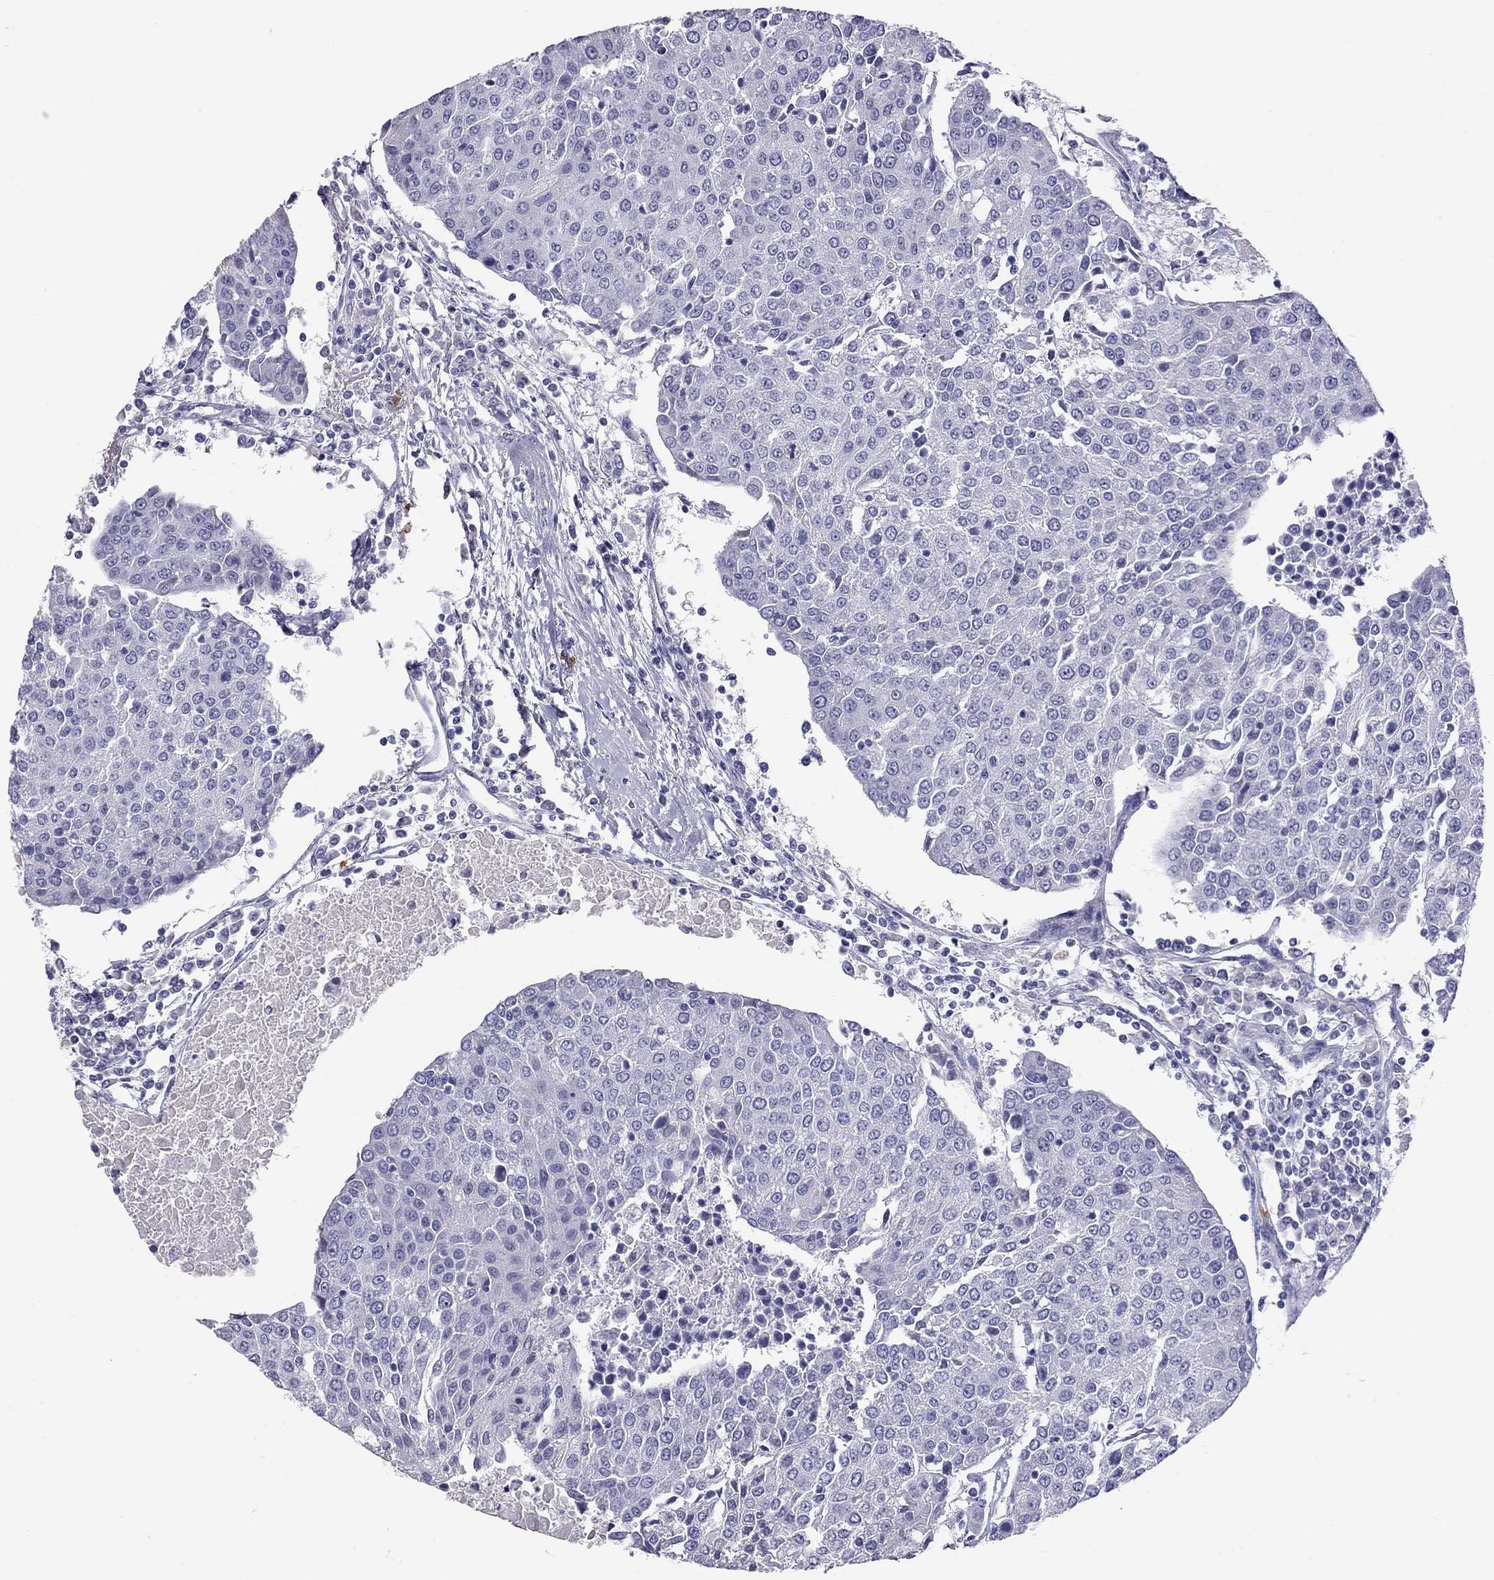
{"staining": {"intensity": "negative", "quantity": "none", "location": "none"}, "tissue": "urothelial cancer", "cell_type": "Tumor cells", "image_type": "cancer", "snomed": [{"axis": "morphology", "description": "Urothelial carcinoma, High grade"}, {"axis": "topography", "description": "Urinary bladder"}], "caption": "High magnification brightfield microscopy of high-grade urothelial carcinoma stained with DAB (brown) and counterstained with hematoxylin (blue): tumor cells show no significant expression.", "gene": "IL17REL", "patient": {"sex": "female", "age": 85}}